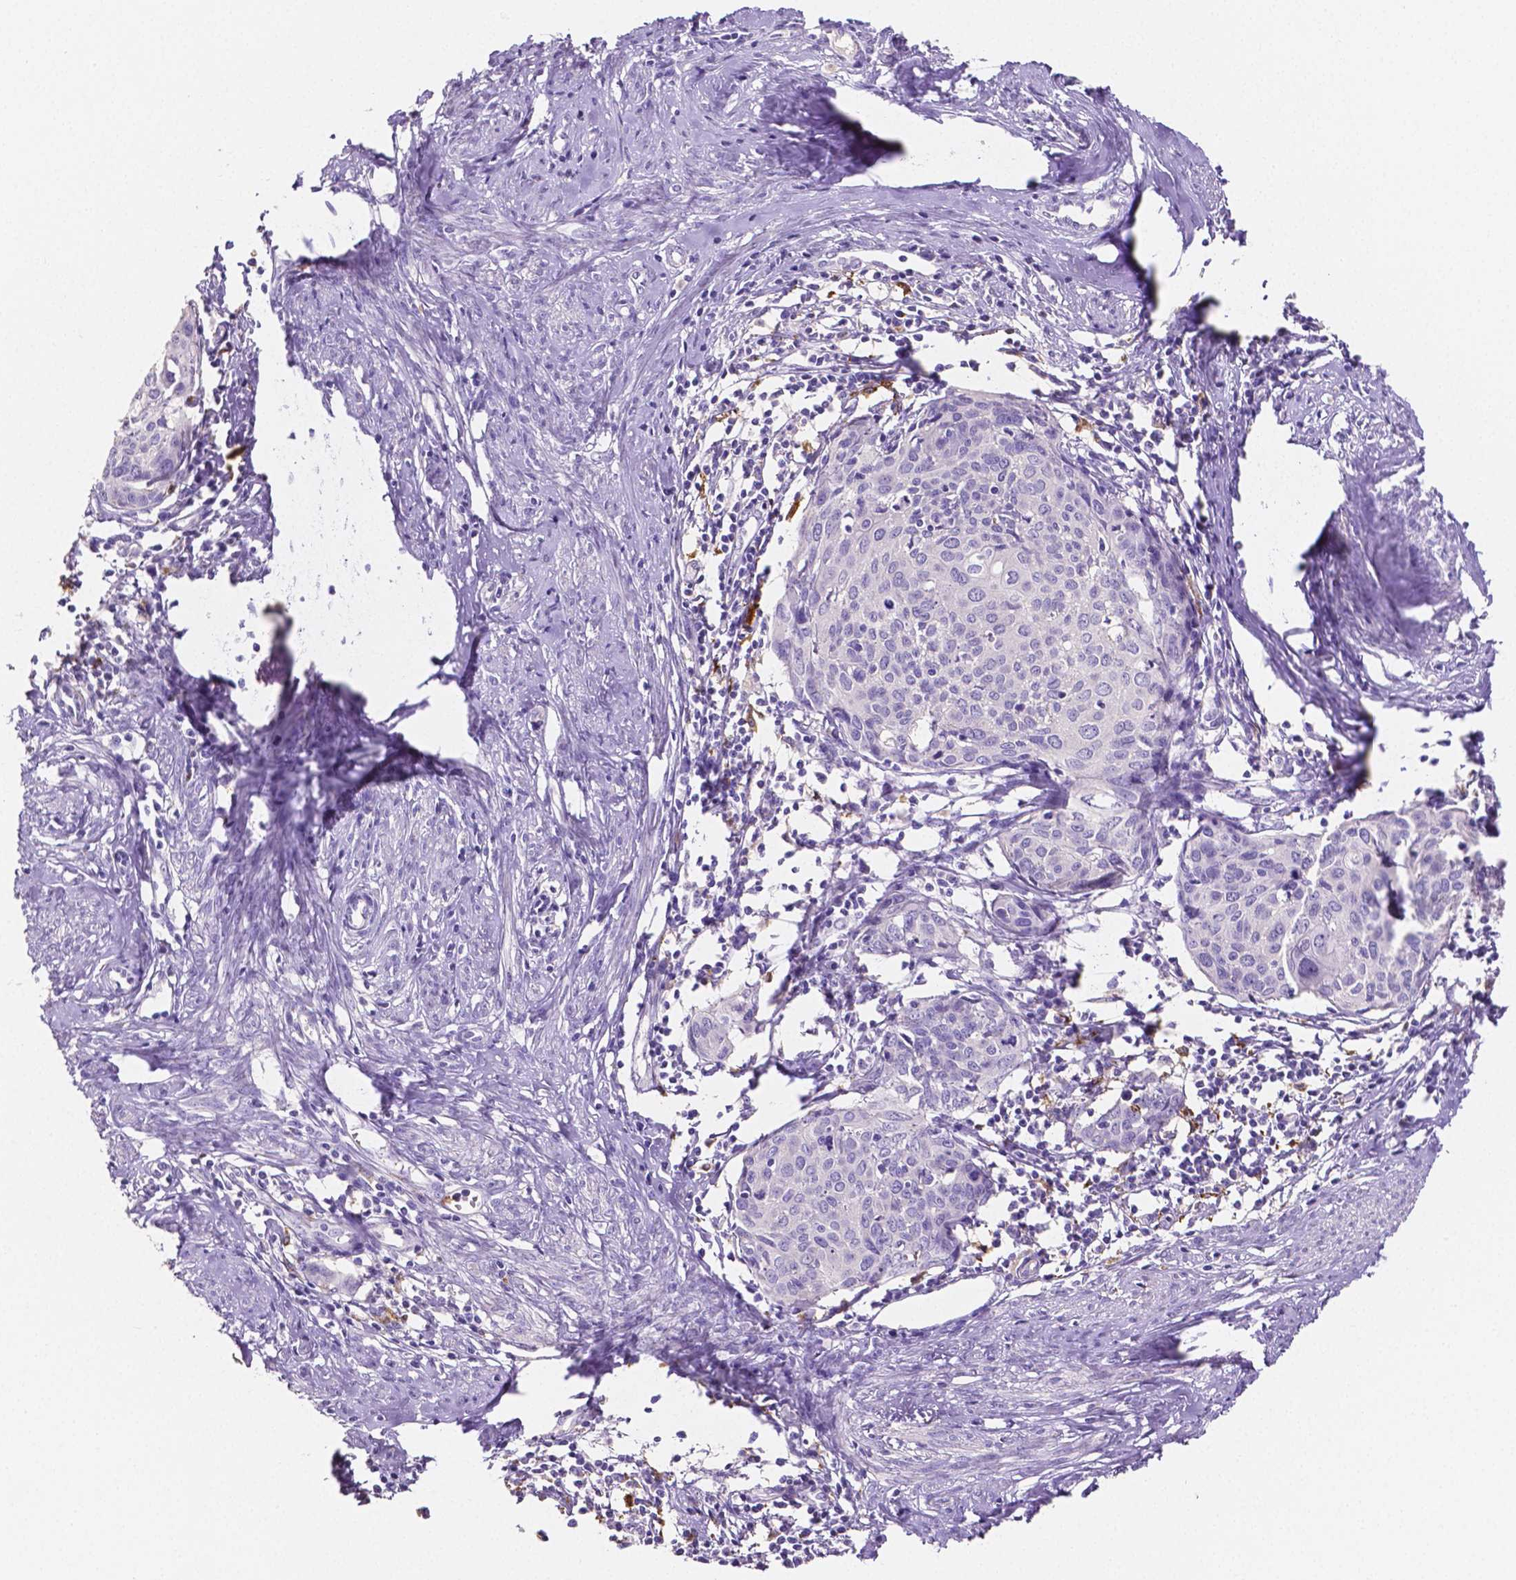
{"staining": {"intensity": "negative", "quantity": "none", "location": "none"}, "tissue": "cervical cancer", "cell_type": "Tumor cells", "image_type": "cancer", "snomed": [{"axis": "morphology", "description": "Squamous cell carcinoma, NOS"}, {"axis": "topography", "description": "Cervix"}], "caption": "Tumor cells are negative for brown protein staining in cervical squamous cell carcinoma. The staining was performed using DAB (3,3'-diaminobenzidine) to visualize the protein expression in brown, while the nuclei were stained in blue with hematoxylin (Magnification: 20x).", "gene": "MMP9", "patient": {"sex": "female", "age": 62}}